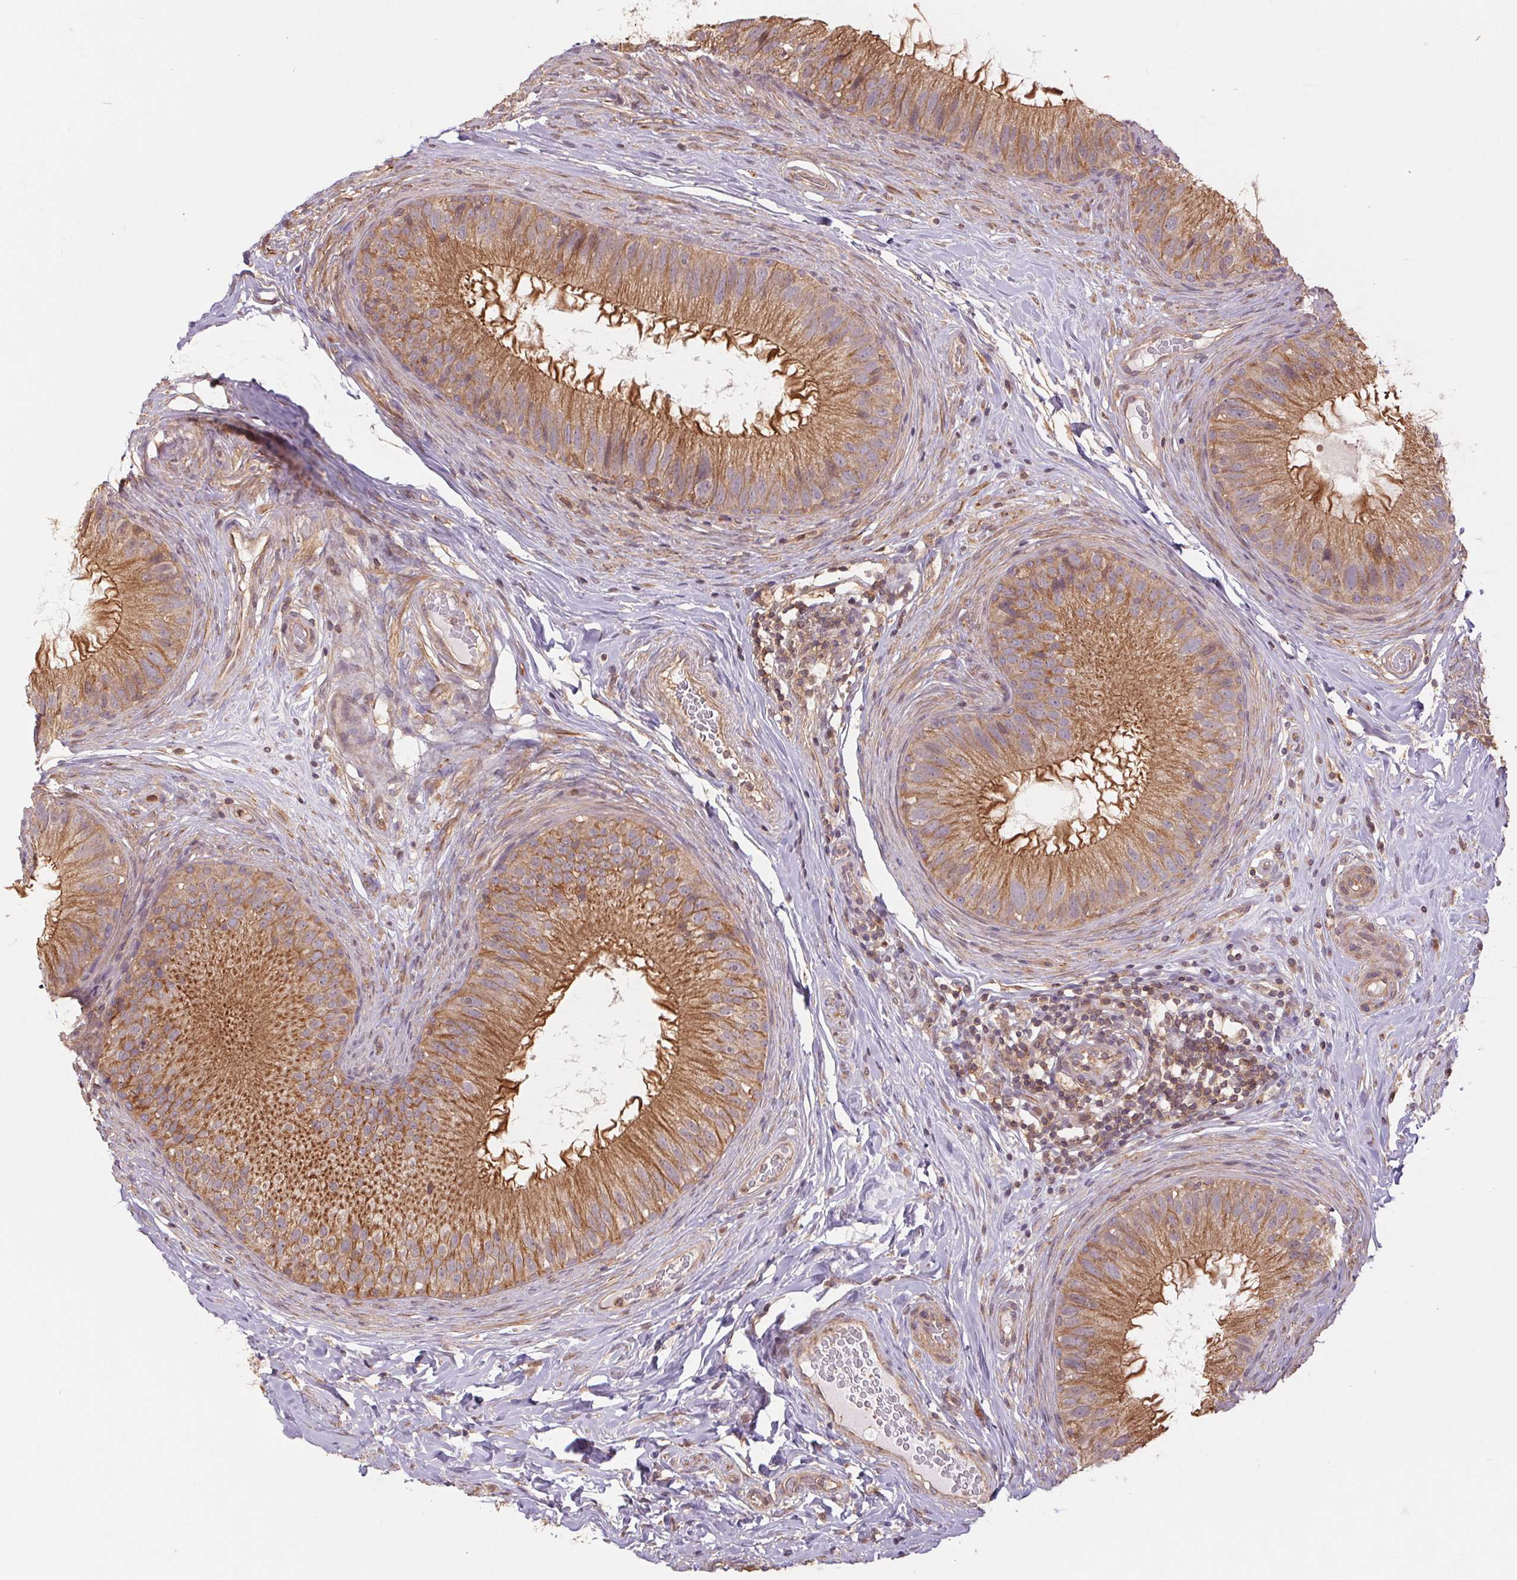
{"staining": {"intensity": "moderate", "quantity": ">75%", "location": "cytoplasmic/membranous"}, "tissue": "epididymis", "cell_type": "Glandular cells", "image_type": "normal", "snomed": [{"axis": "morphology", "description": "Normal tissue, NOS"}, {"axis": "topography", "description": "Epididymis"}], "caption": "Brown immunohistochemical staining in normal epididymis reveals moderate cytoplasmic/membranous expression in approximately >75% of glandular cells. The staining is performed using DAB (3,3'-diaminobenzidine) brown chromogen to label protein expression. The nuclei are counter-stained blue using hematoxylin.", "gene": "TUBA1A", "patient": {"sex": "male", "age": 34}}